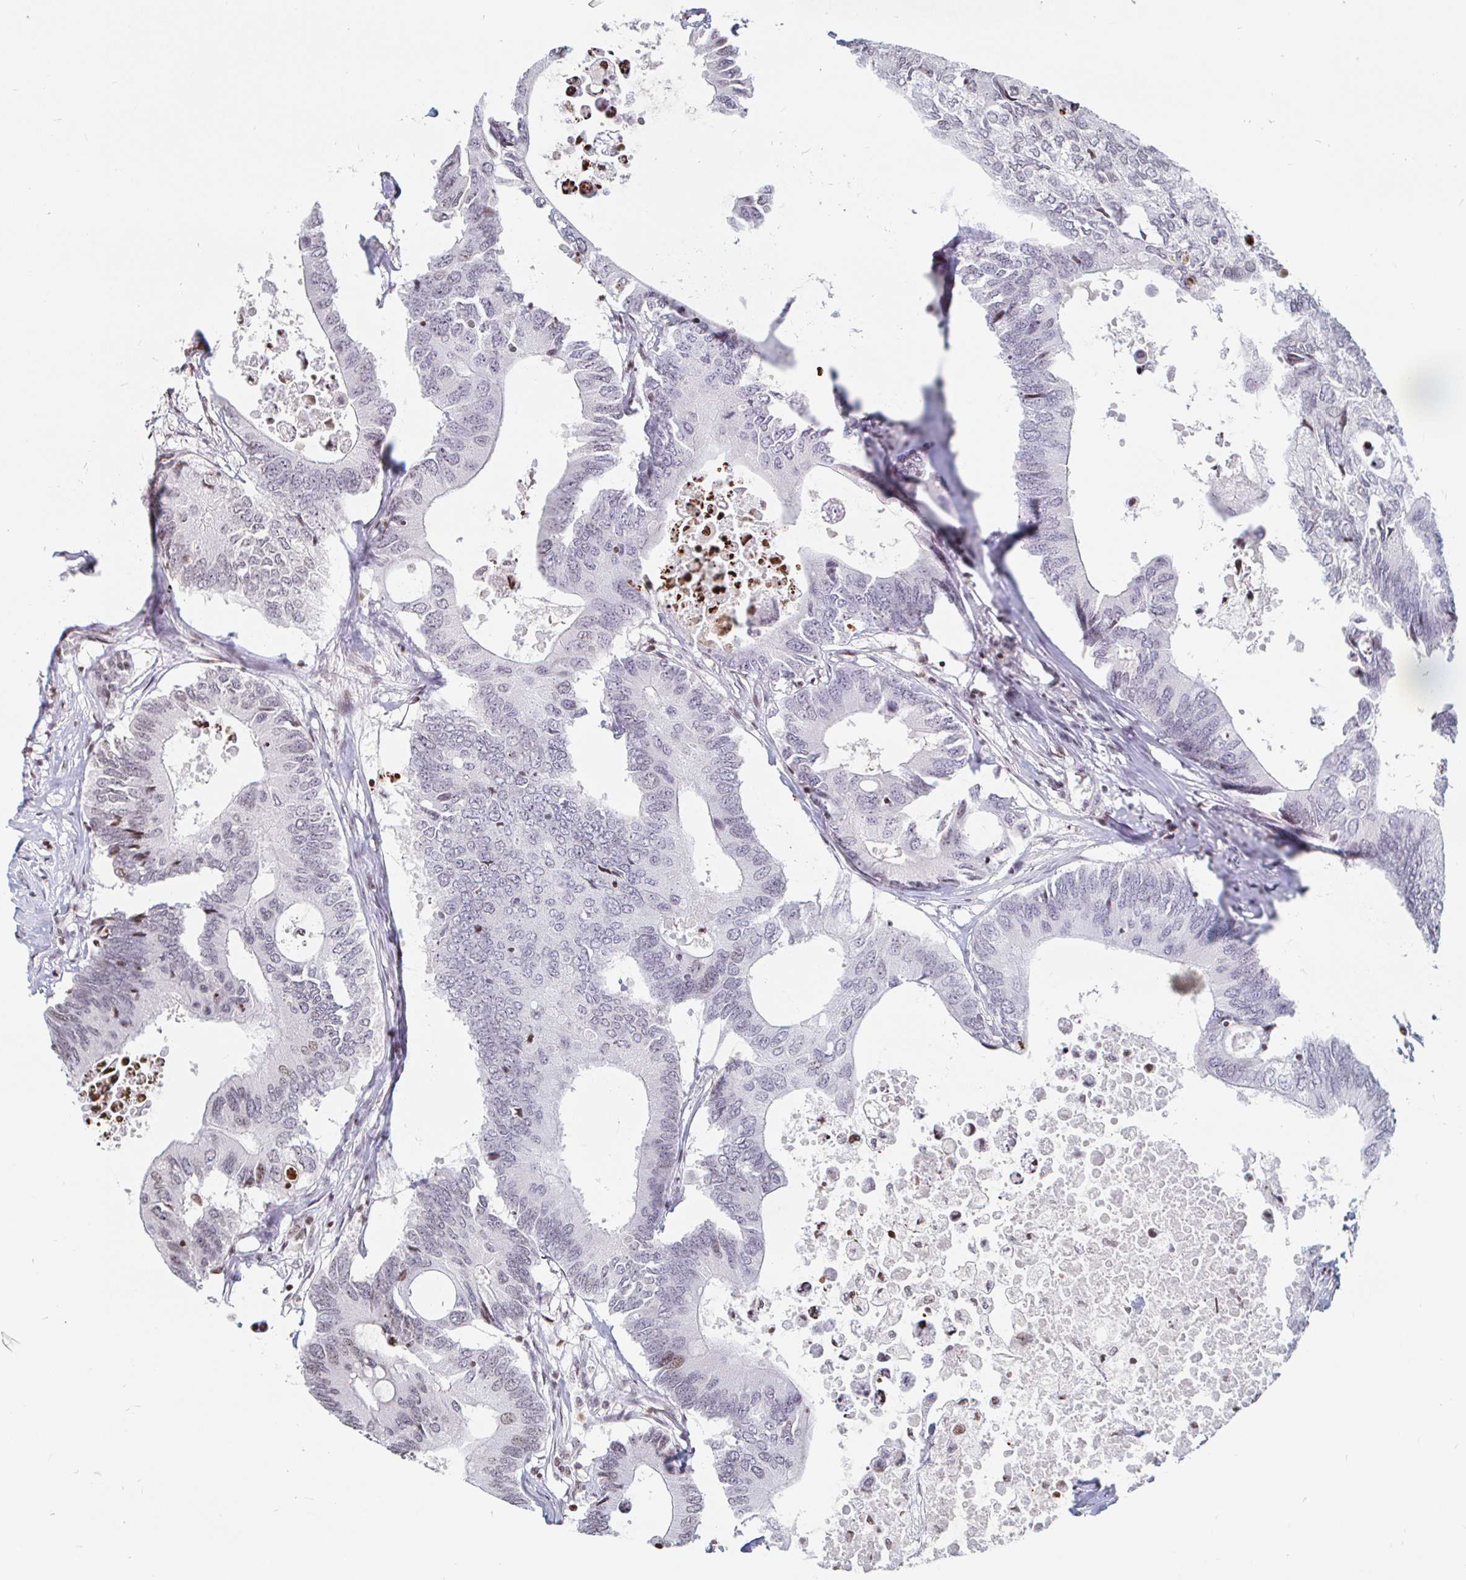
{"staining": {"intensity": "weak", "quantity": "<25%", "location": "nuclear"}, "tissue": "colorectal cancer", "cell_type": "Tumor cells", "image_type": "cancer", "snomed": [{"axis": "morphology", "description": "Adenocarcinoma, NOS"}, {"axis": "topography", "description": "Colon"}], "caption": "Immunohistochemistry histopathology image of neoplastic tissue: human colorectal cancer (adenocarcinoma) stained with DAB (3,3'-diaminobenzidine) reveals no significant protein expression in tumor cells.", "gene": "HOXC10", "patient": {"sex": "male", "age": 71}}